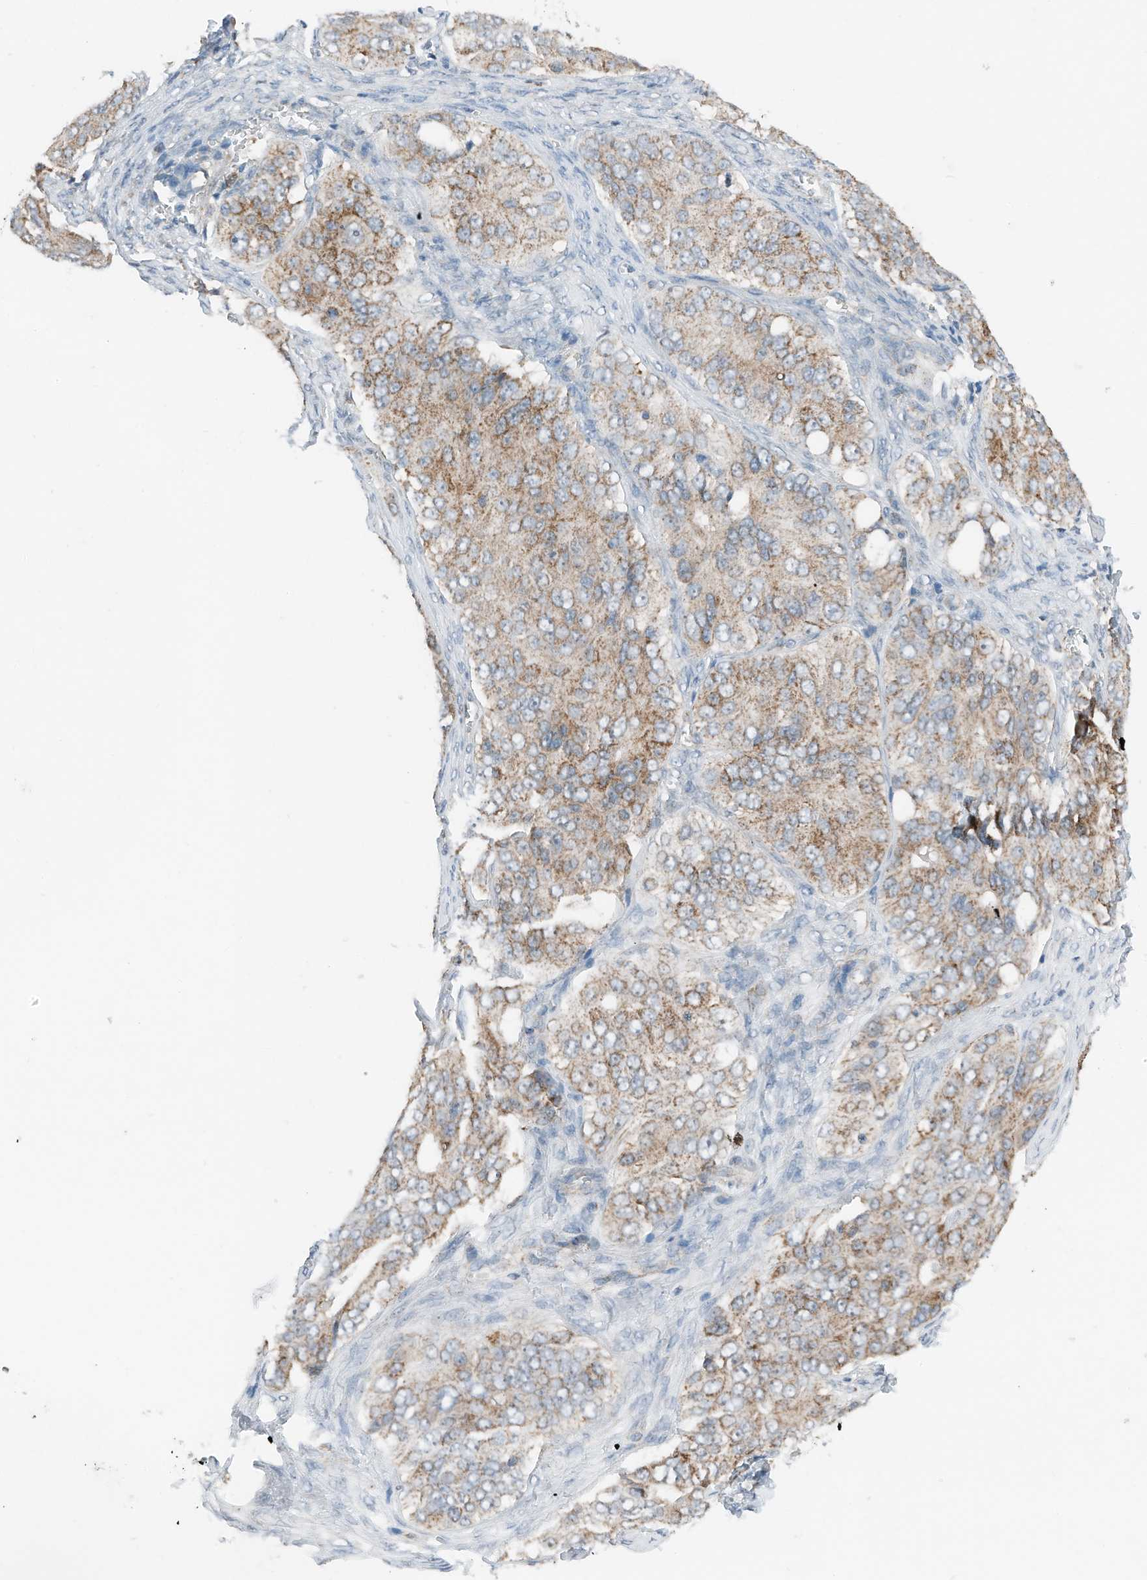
{"staining": {"intensity": "moderate", "quantity": ">75%", "location": "cytoplasmic/membranous"}, "tissue": "ovarian cancer", "cell_type": "Tumor cells", "image_type": "cancer", "snomed": [{"axis": "morphology", "description": "Carcinoma, endometroid"}, {"axis": "topography", "description": "Ovary"}], "caption": "The micrograph exhibits staining of ovarian endometroid carcinoma, revealing moderate cytoplasmic/membranous protein expression (brown color) within tumor cells.", "gene": "RMND1", "patient": {"sex": "female", "age": 51}}